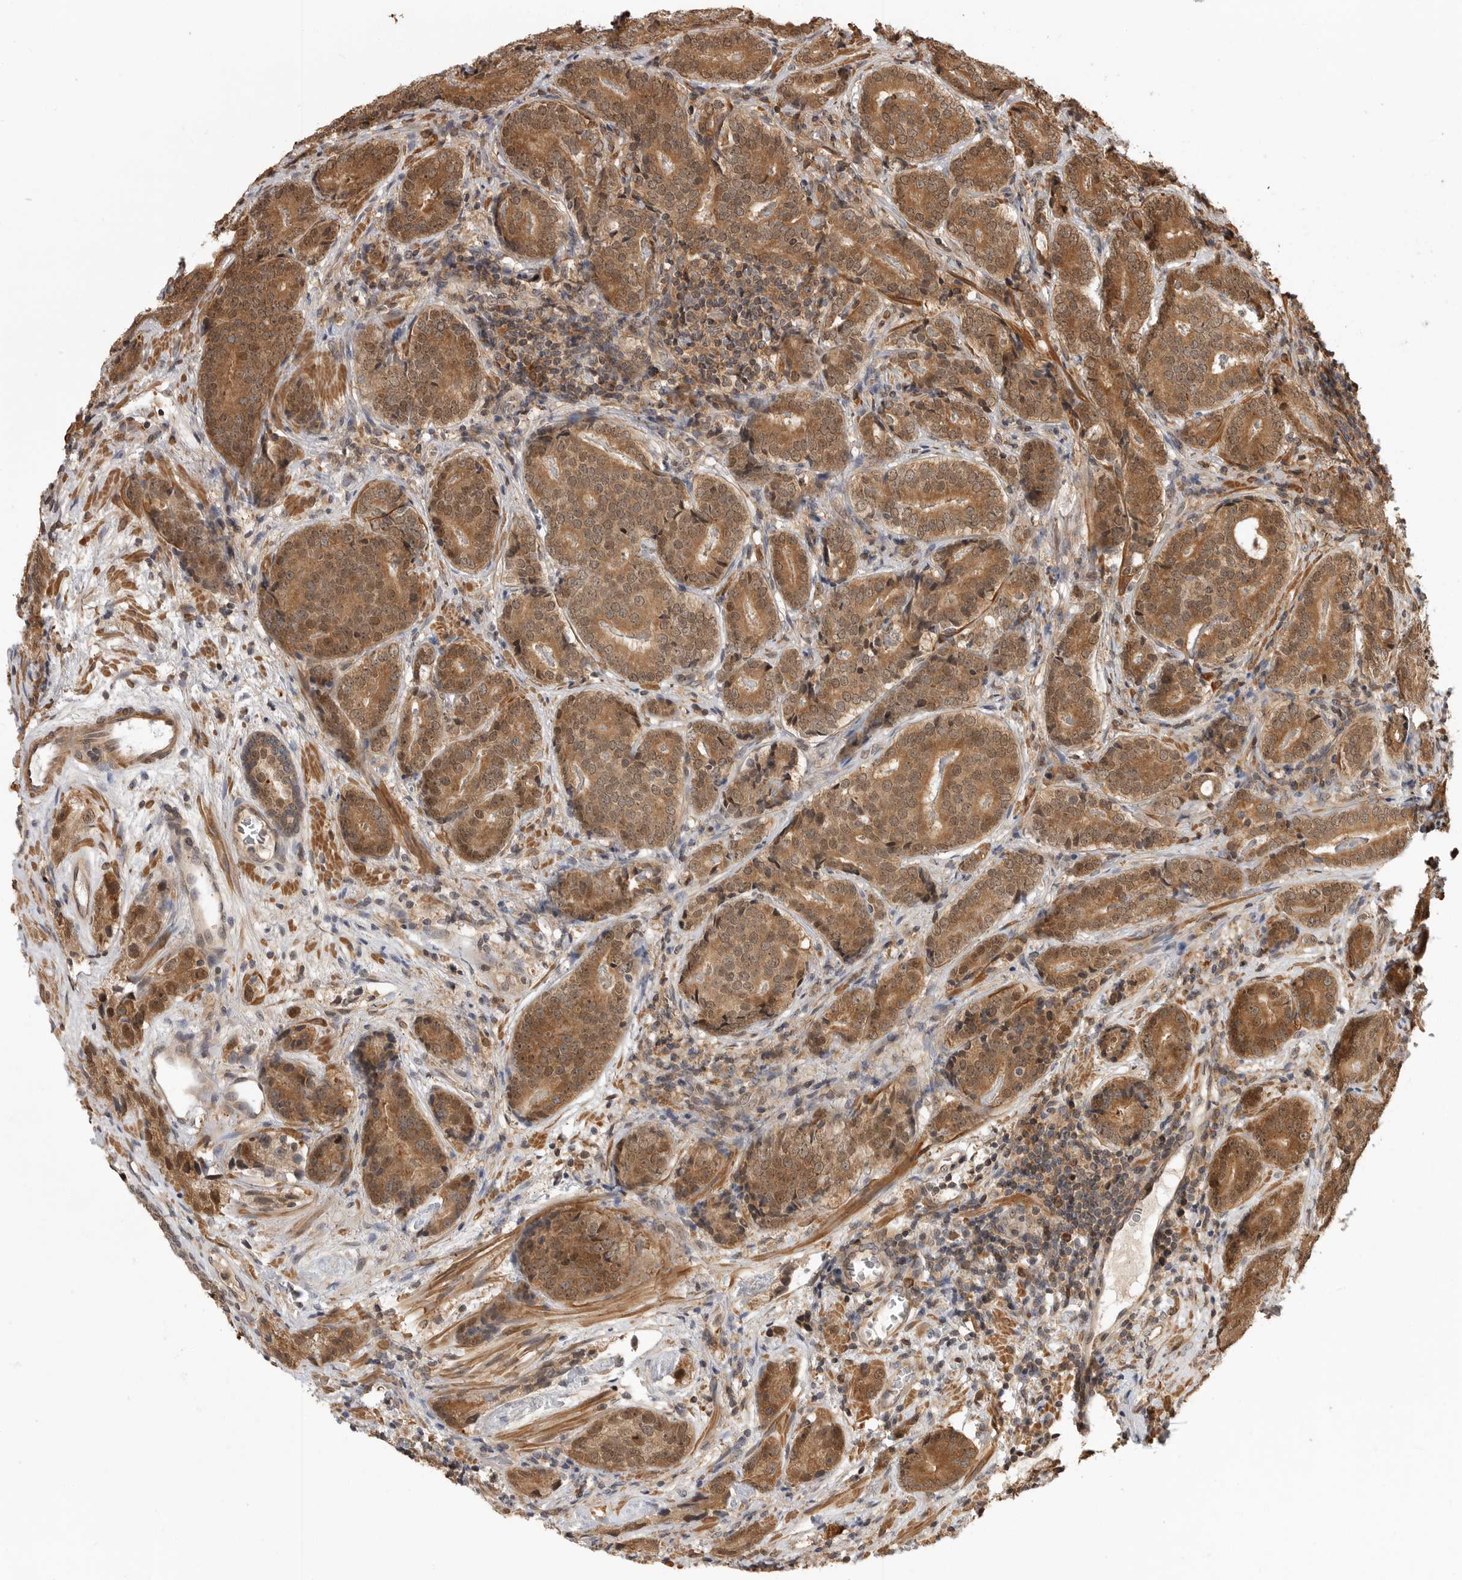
{"staining": {"intensity": "moderate", "quantity": ">75%", "location": "cytoplasmic/membranous,nuclear"}, "tissue": "prostate cancer", "cell_type": "Tumor cells", "image_type": "cancer", "snomed": [{"axis": "morphology", "description": "Adenocarcinoma, High grade"}, {"axis": "topography", "description": "Prostate"}], "caption": "Tumor cells demonstrate medium levels of moderate cytoplasmic/membranous and nuclear staining in about >75% of cells in human prostate high-grade adenocarcinoma. (IHC, brightfield microscopy, high magnification).", "gene": "ERN1", "patient": {"sex": "male", "age": 56}}